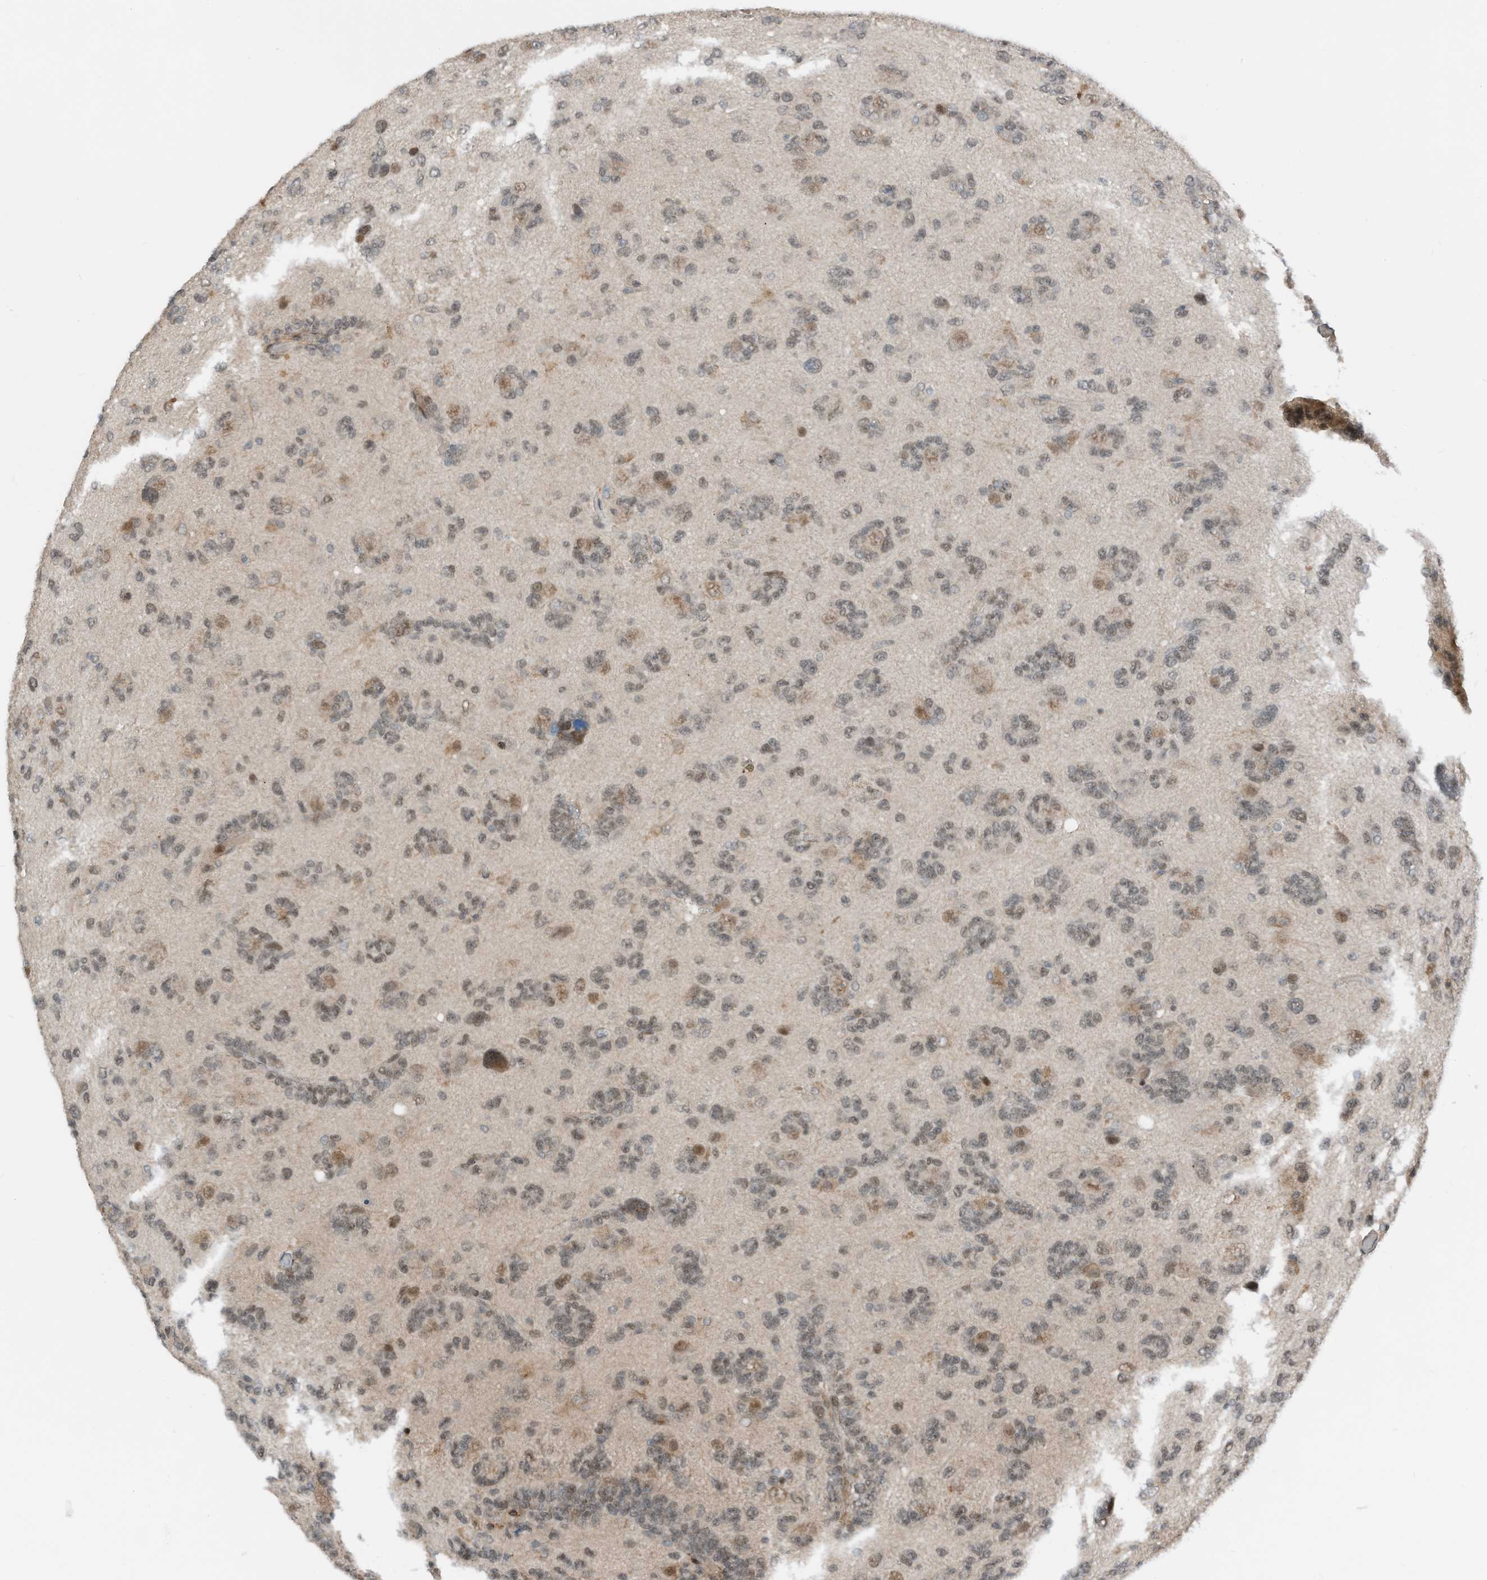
{"staining": {"intensity": "weak", "quantity": ">75%", "location": "nuclear"}, "tissue": "glioma", "cell_type": "Tumor cells", "image_type": "cancer", "snomed": [{"axis": "morphology", "description": "Glioma, malignant, High grade"}, {"axis": "topography", "description": "Brain"}], "caption": "Malignant glioma (high-grade) stained for a protein demonstrates weak nuclear positivity in tumor cells. (Stains: DAB in brown, nuclei in blue, Microscopy: brightfield microscopy at high magnification).", "gene": "RMND1", "patient": {"sex": "female", "age": 59}}